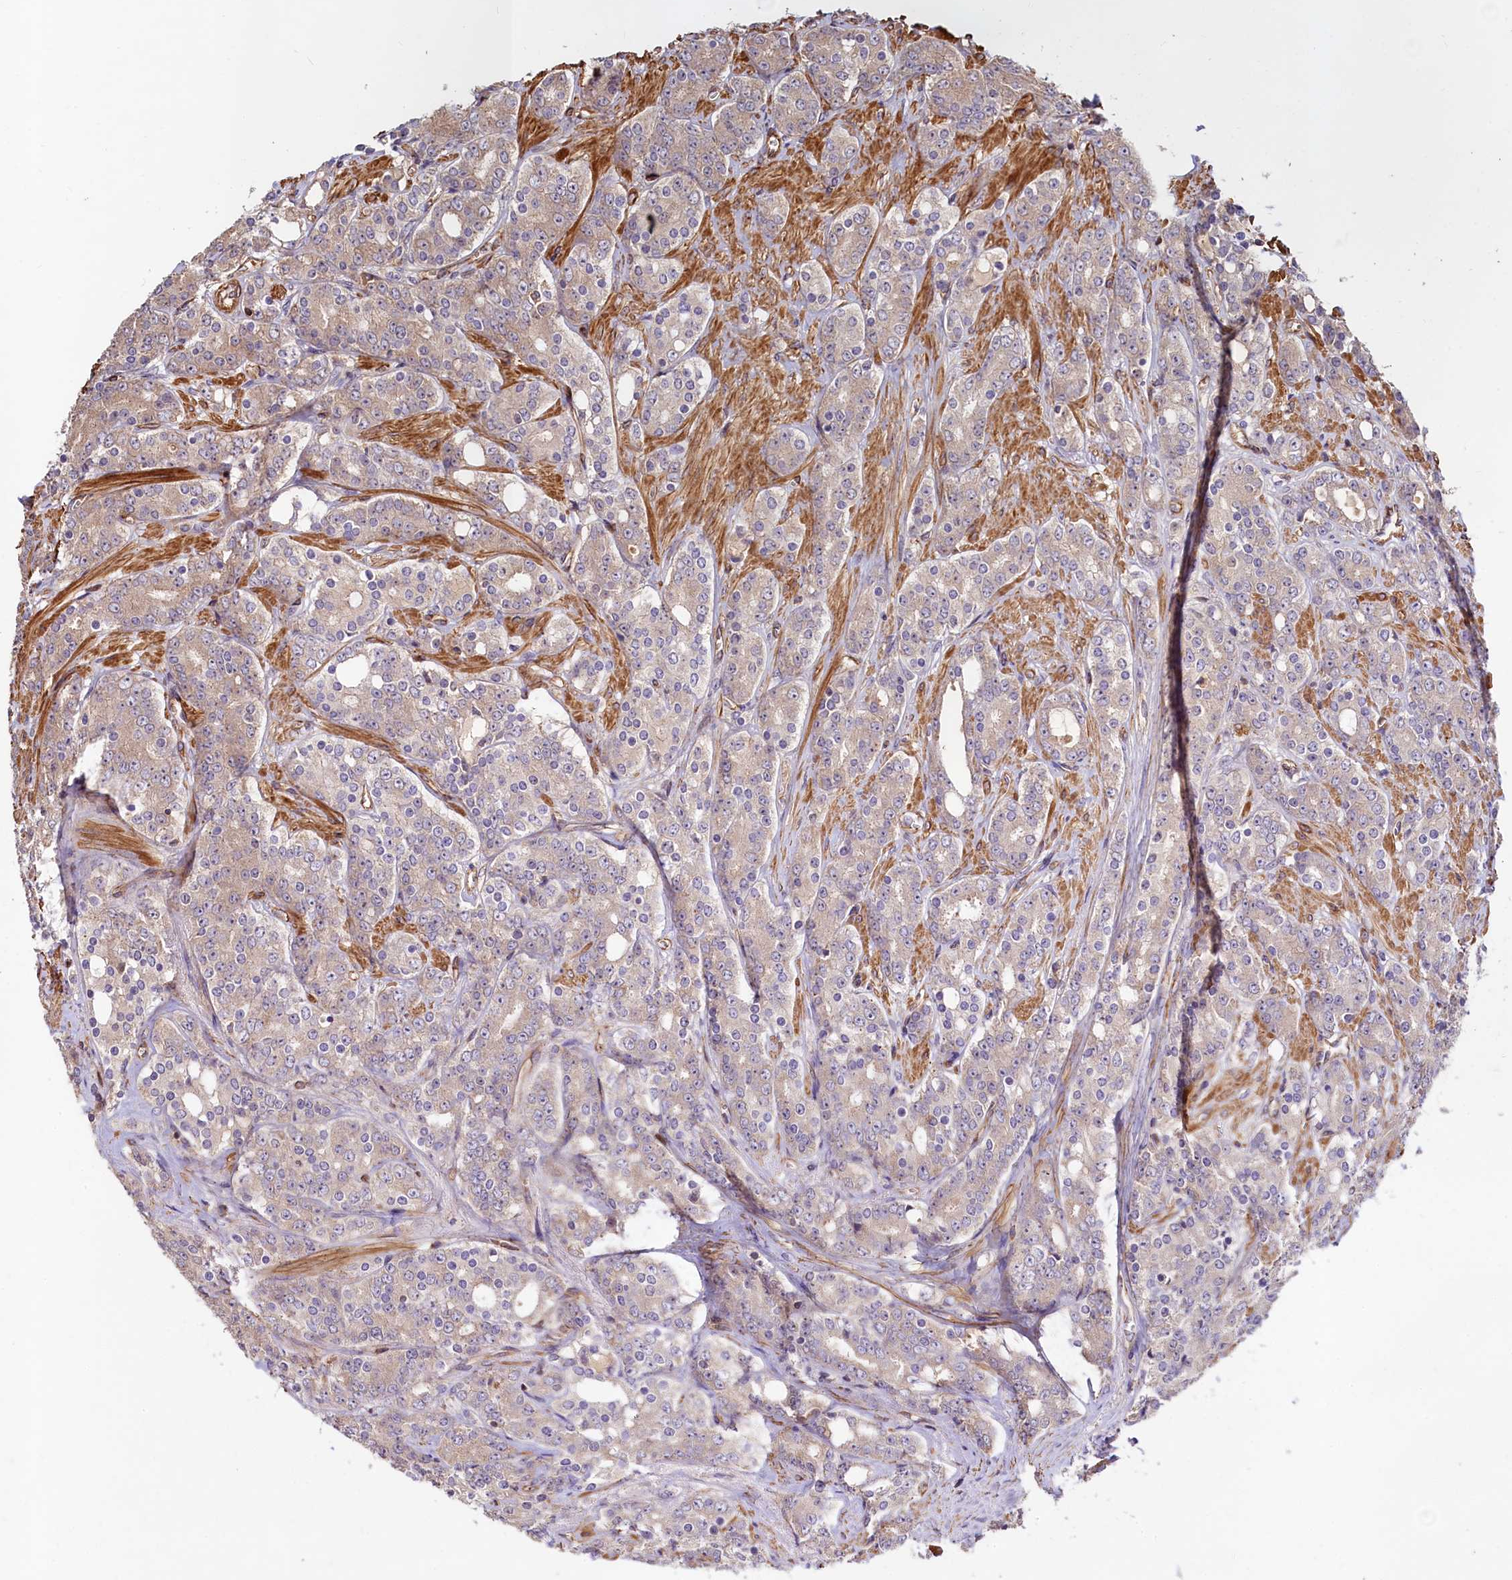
{"staining": {"intensity": "negative", "quantity": "none", "location": "none"}, "tissue": "prostate cancer", "cell_type": "Tumor cells", "image_type": "cancer", "snomed": [{"axis": "morphology", "description": "Adenocarcinoma, High grade"}, {"axis": "topography", "description": "Prostate"}], "caption": "This is a micrograph of immunohistochemistry (IHC) staining of prostate cancer, which shows no expression in tumor cells.", "gene": "KLHDC4", "patient": {"sex": "male", "age": 62}}